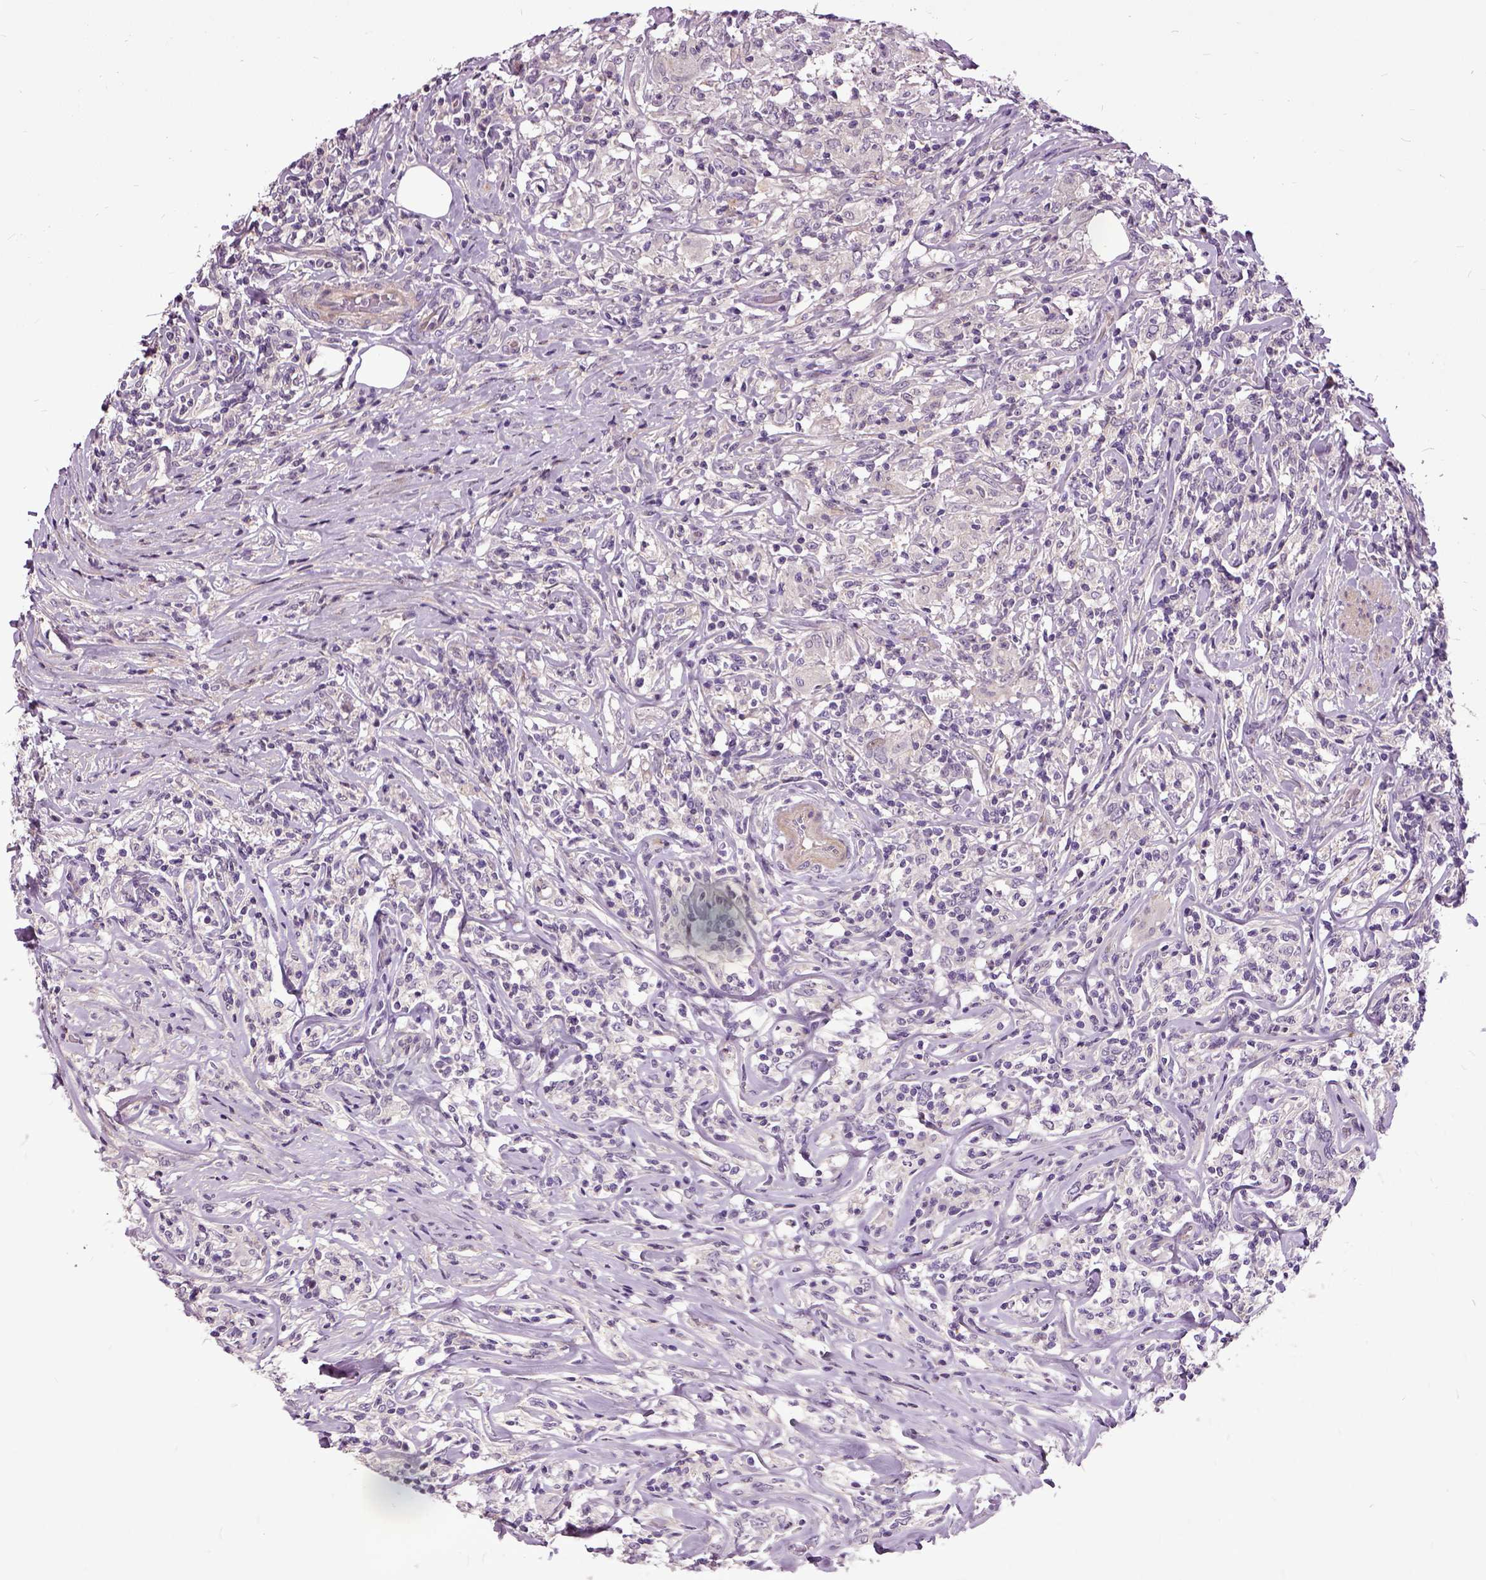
{"staining": {"intensity": "negative", "quantity": "none", "location": "none"}, "tissue": "lymphoma", "cell_type": "Tumor cells", "image_type": "cancer", "snomed": [{"axis": "morphology", "description": "Malignant lymphoma, non-Hodgkin's type, High grade"}, {"axis": "topography", "description": "Lymph node"}], "caption": "Malignant lymphoma, non-Hodgkin's type (high-grade) was stained to show a protein in brown. There is no significant staining in tumor cells.", "gene": "ILRUN", "patient": {"sex": "female", "age": 84}}